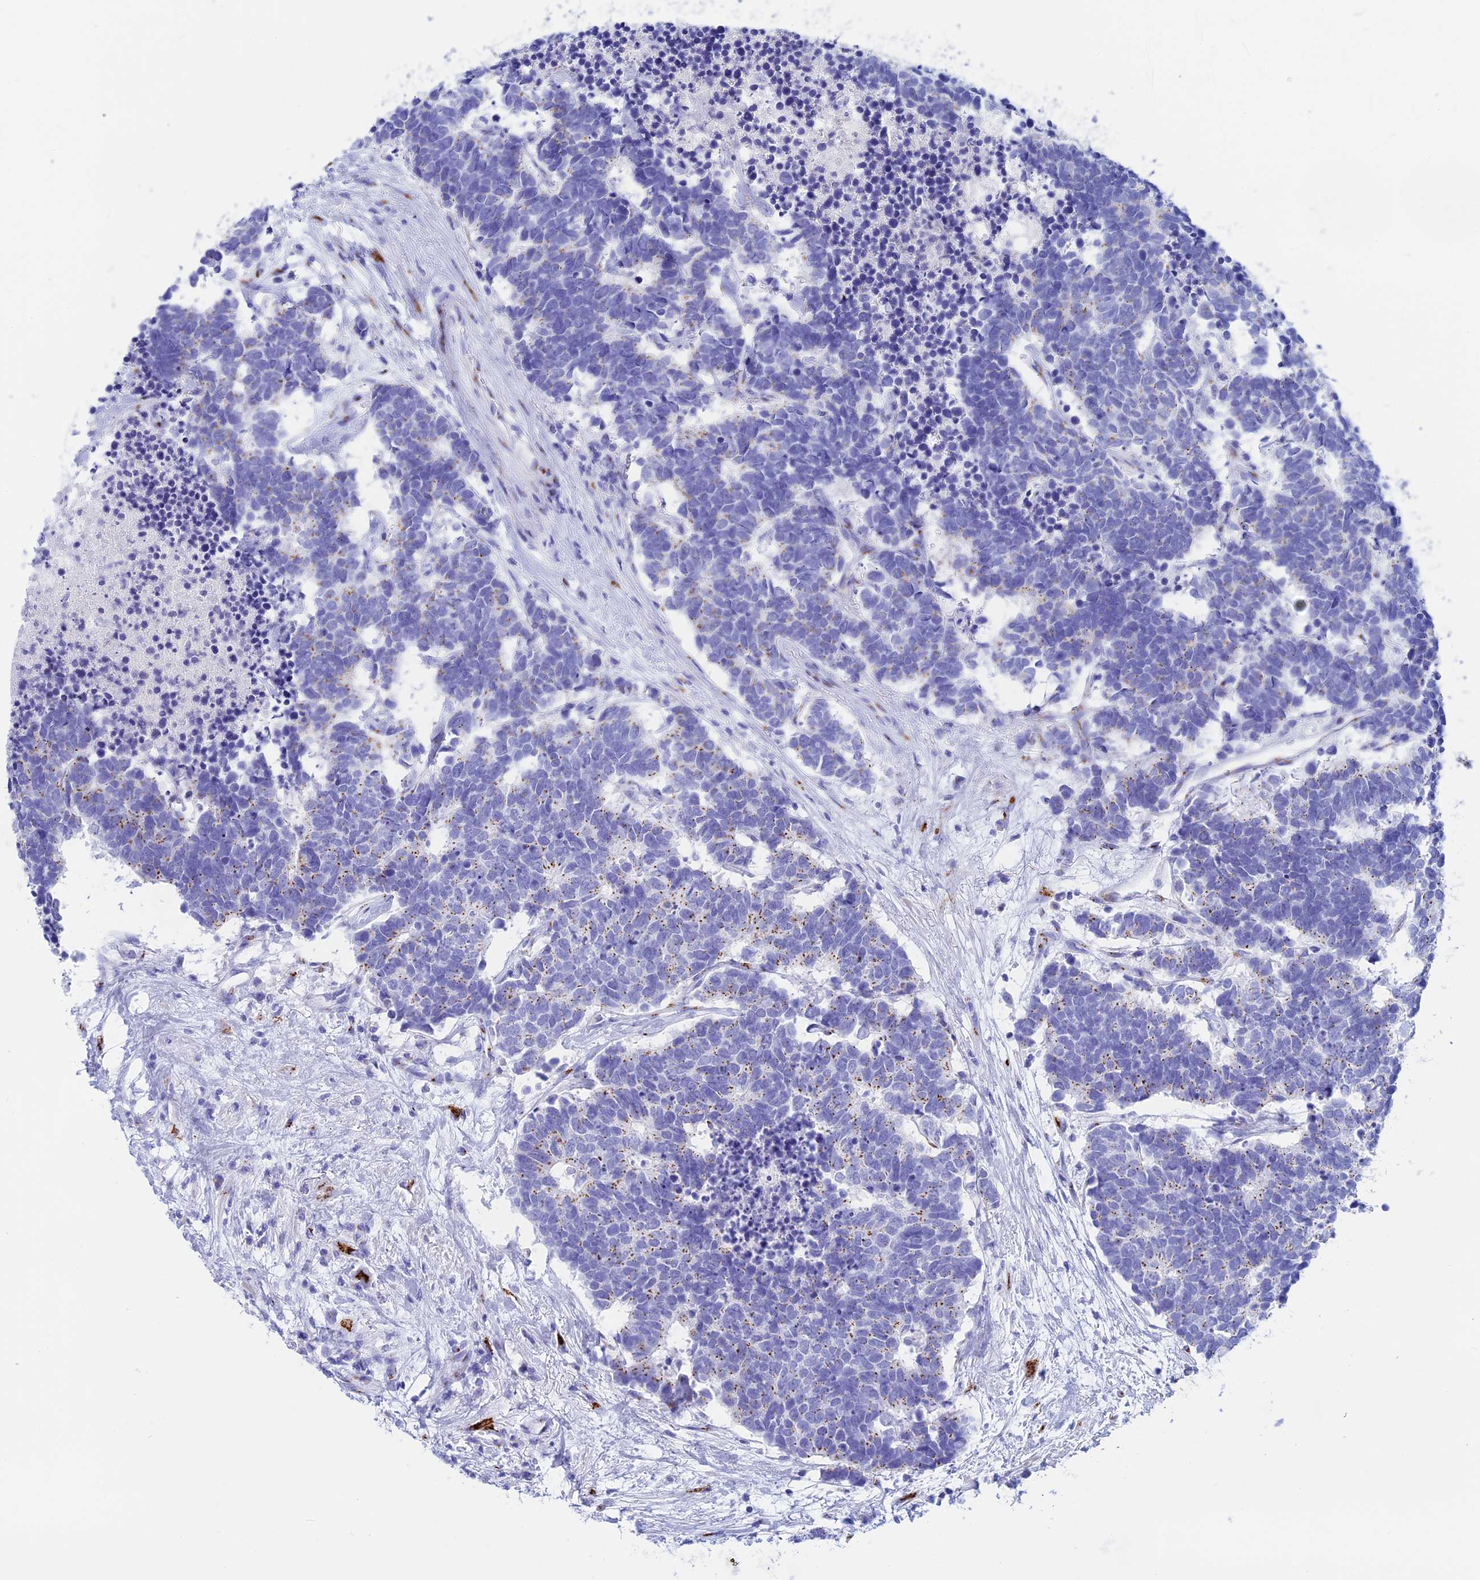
{"staining": {"intensity": "weak", "quantity": "<25%", "location": "cytoplasmic/membranous"}, "tissue": "carcinoid", "cell_type": "Tumor cells", "image_type": "cancer", "snomed": [{"axis": "morphology", "description": "Carcinoma, NOS"}, {"axis": "morphology", "description": "Carcinoid, malignant, NOS"}, {"axis": "topography", "description": "Urinary bladder"}], "caption": "Immunohistochemistry image of neoplastic tissue: human carcinoid stained with DAB shows no significant protein expression in tumor cells.", "gene": "ERICH4", "patient": {"sex": "male", "age": 57}}